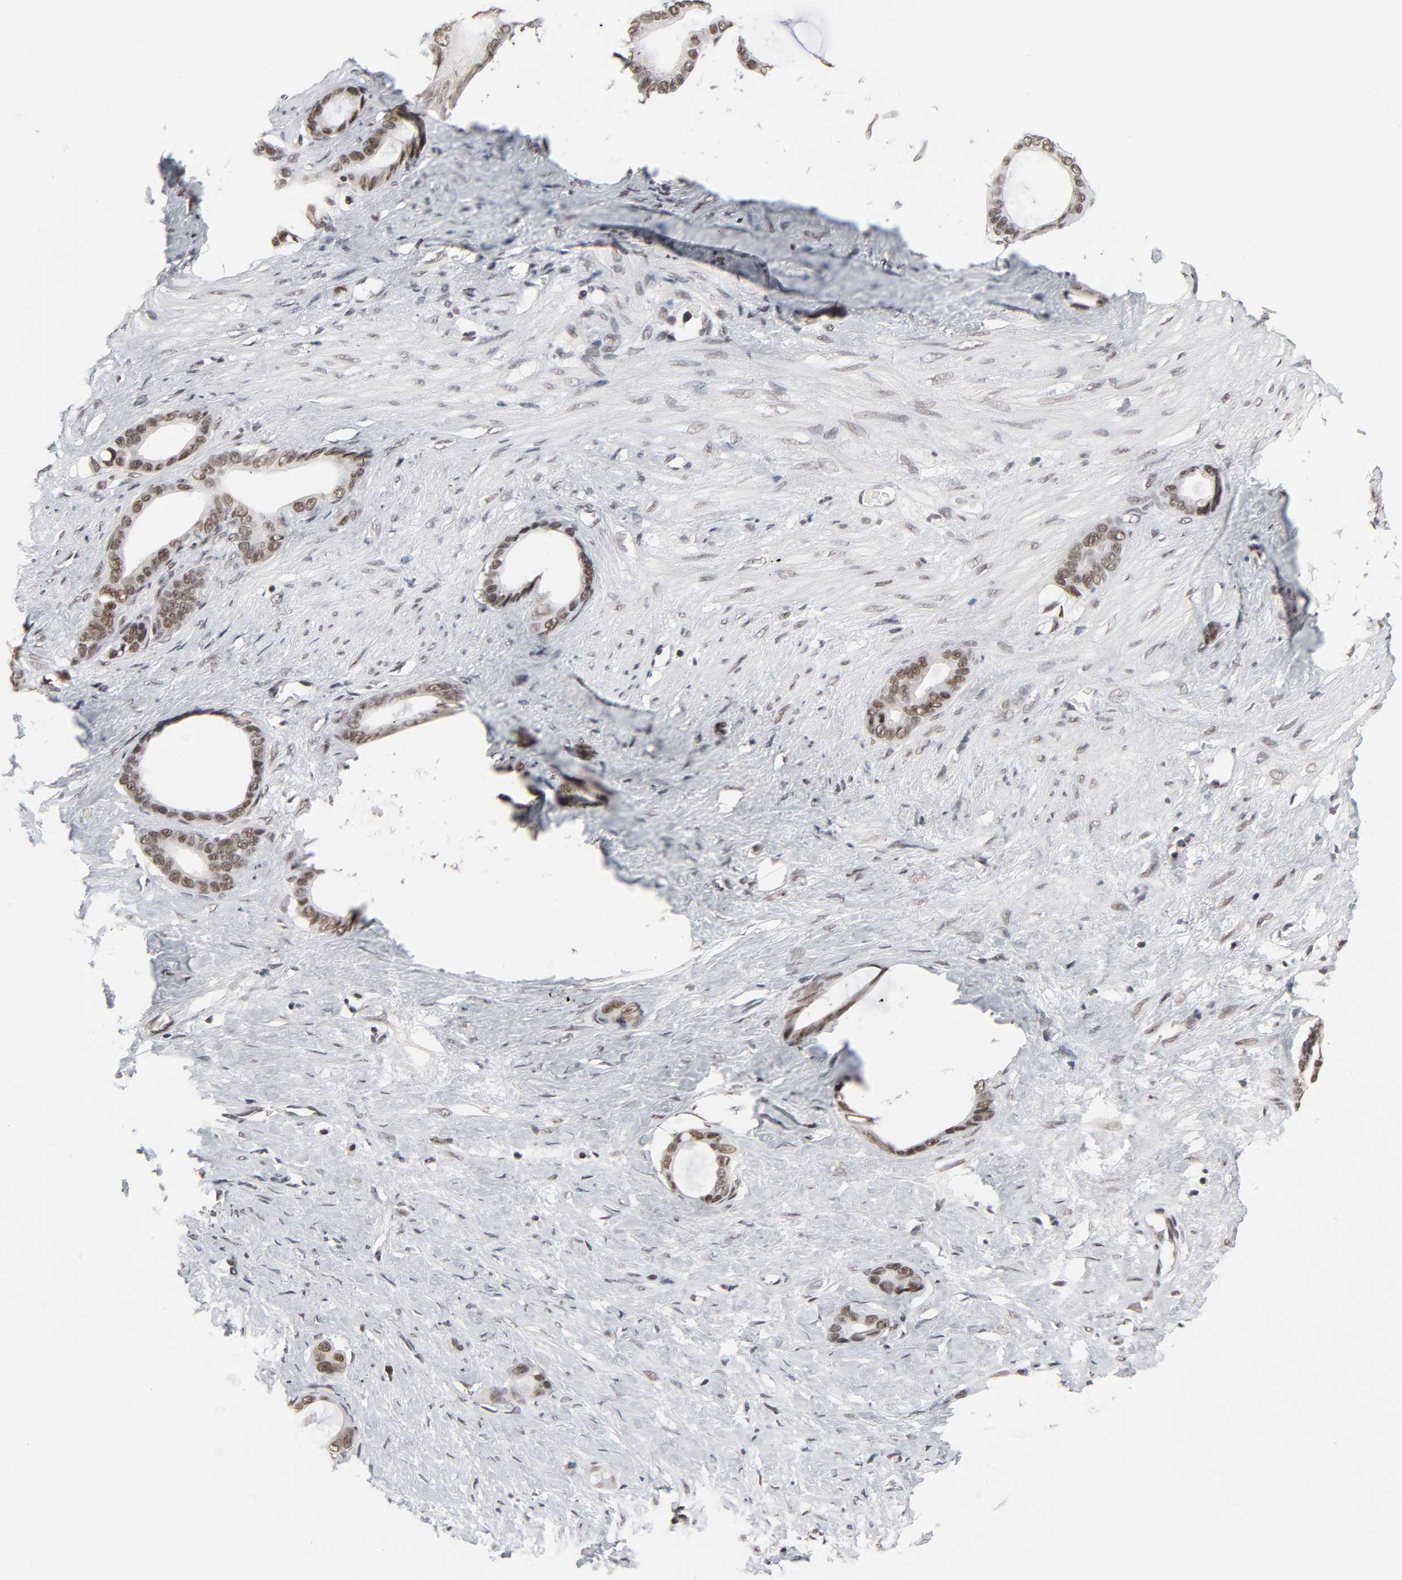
{"staining": {"intensity": "moderate", "quantity": ">75%", "location": "nuclear"}, "tissue": "stomach cancer", "cell_type": "Tumor cells", "image_type": "cancer", "snomed": [{"axis": "morphology", "description": "Adenocarcinoma, NOS"}, {"axis": "topography", "description": "Stomach"}], "caption": "A medium amount of moderate nuclear expression is appreciated in about >75% of tumor cells in stomach adenocarcinoma tissue.", "gene": "TRIM33", "patient": {"sex": "female", "age": 75}}